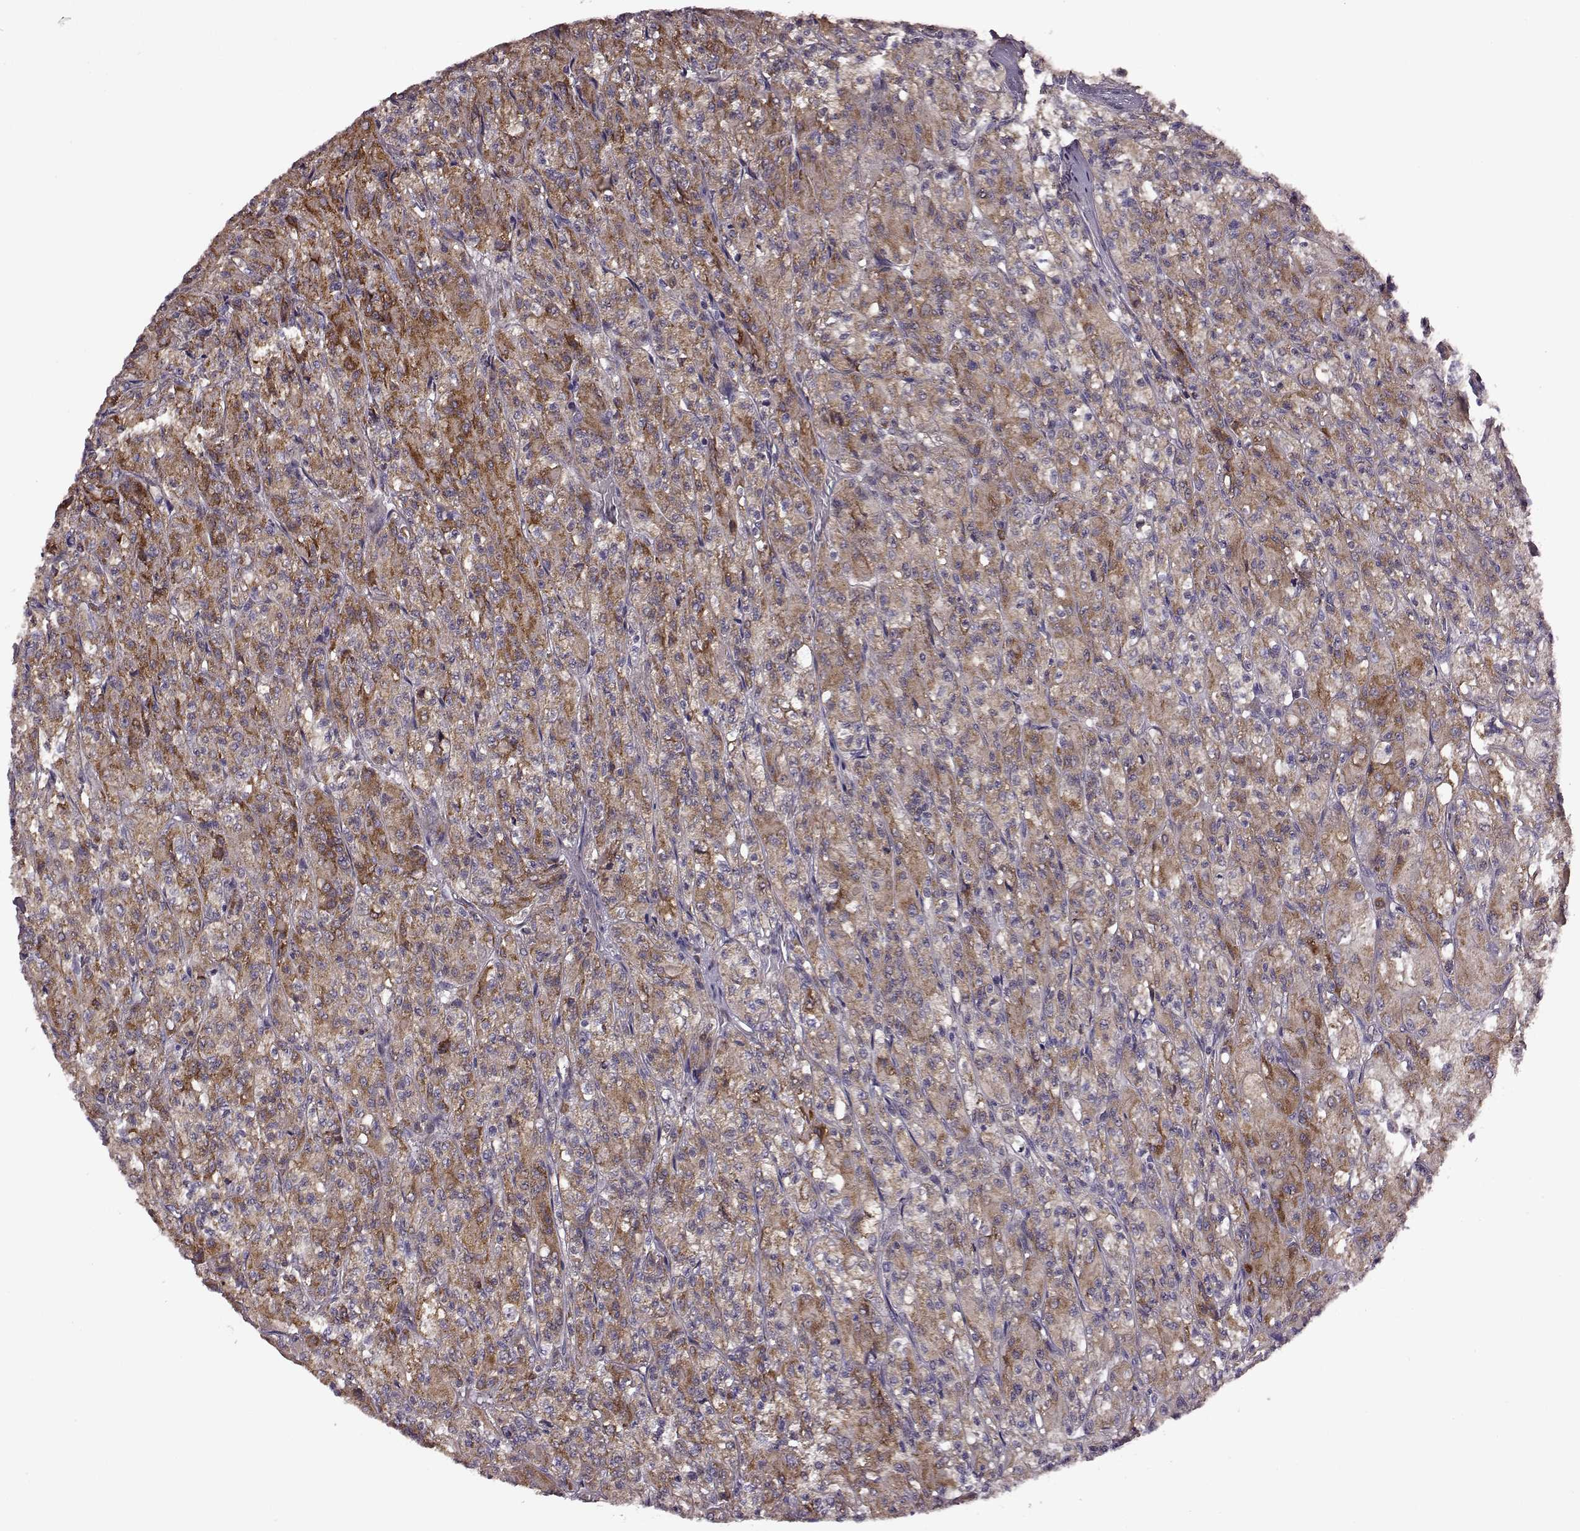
{"staining": {"intensity": "moderate", "quantity": ">75%", "location": "cytoplasmic/membranous"}, "tissue": "renal cancer", "cell_type": "Tumor cells", "image_type": "cancer", "snomed": [{"axis": "morphology", "description": "Adenocarcinoma, NOS"}, {"axis": "topography", "description": "Kidney"}], "caption": "High-power microscopy captured an IHC histopathology image of adenocarcinoma (renal), revealing moderate cytoplasmic/membranous staining in about >75% of tumor cells.", "gene": "MTSS1", "patient": {"sex": "female", "age": 70}}